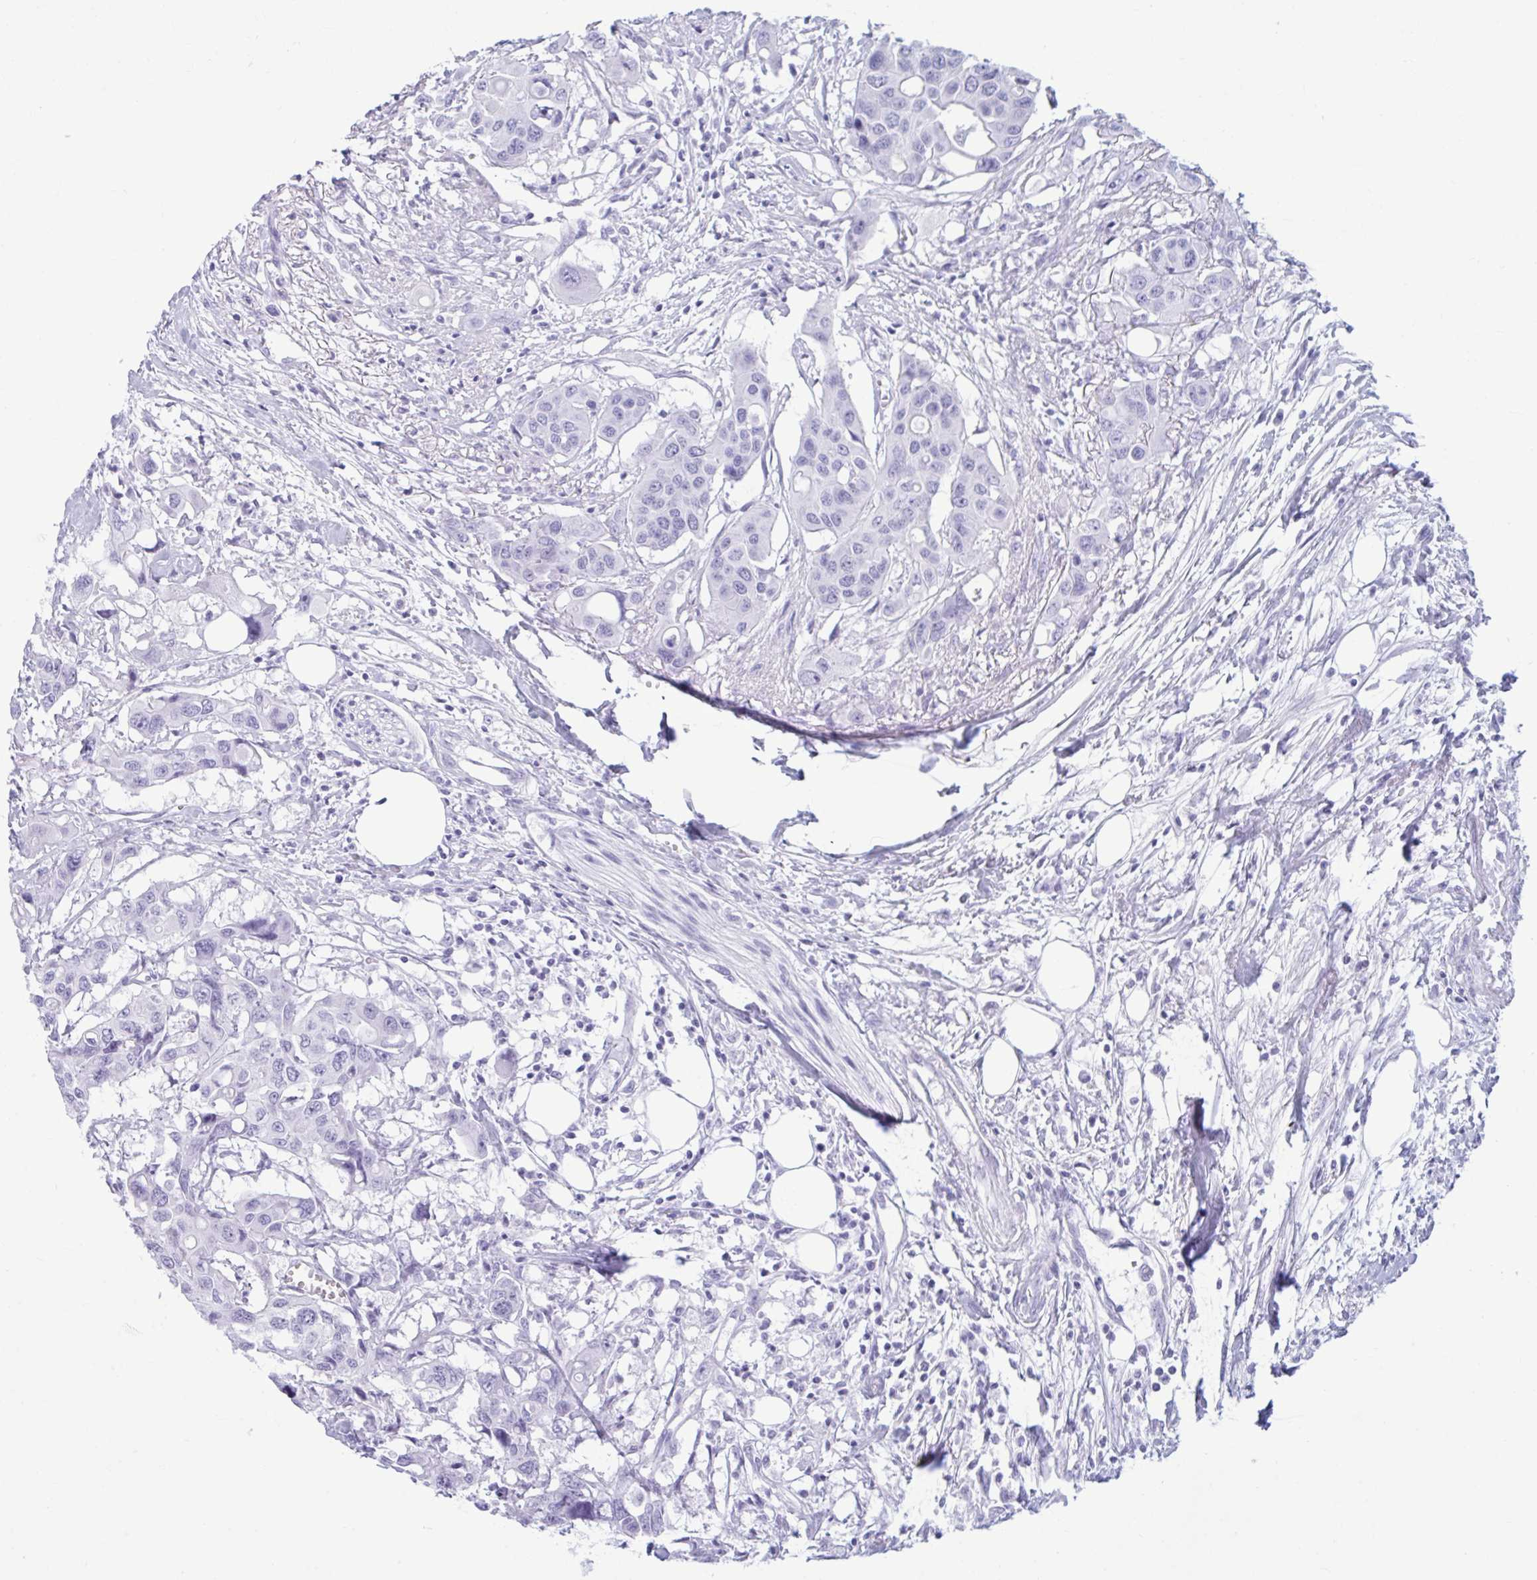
{"staining": {"intensity": "negative", "quantity": "none", "location": "none"}, "tissue": "colorectal cancer", "cell_type": "Tumor cells", "image_type": "cancer", "snomed": [{"axis": "morphology", "description": "Adenocarcinoma, NOS"}, {"axis": "topography", "description": "Colon"}], "caption": "Immunohistochemistry (IHC) histopathology image of human colorectal cancer stained for a protein (brown), which displays no staining in tumor cells.", "gene": "ANKRD60", "patient": {"sex": "male", "age": 77}}